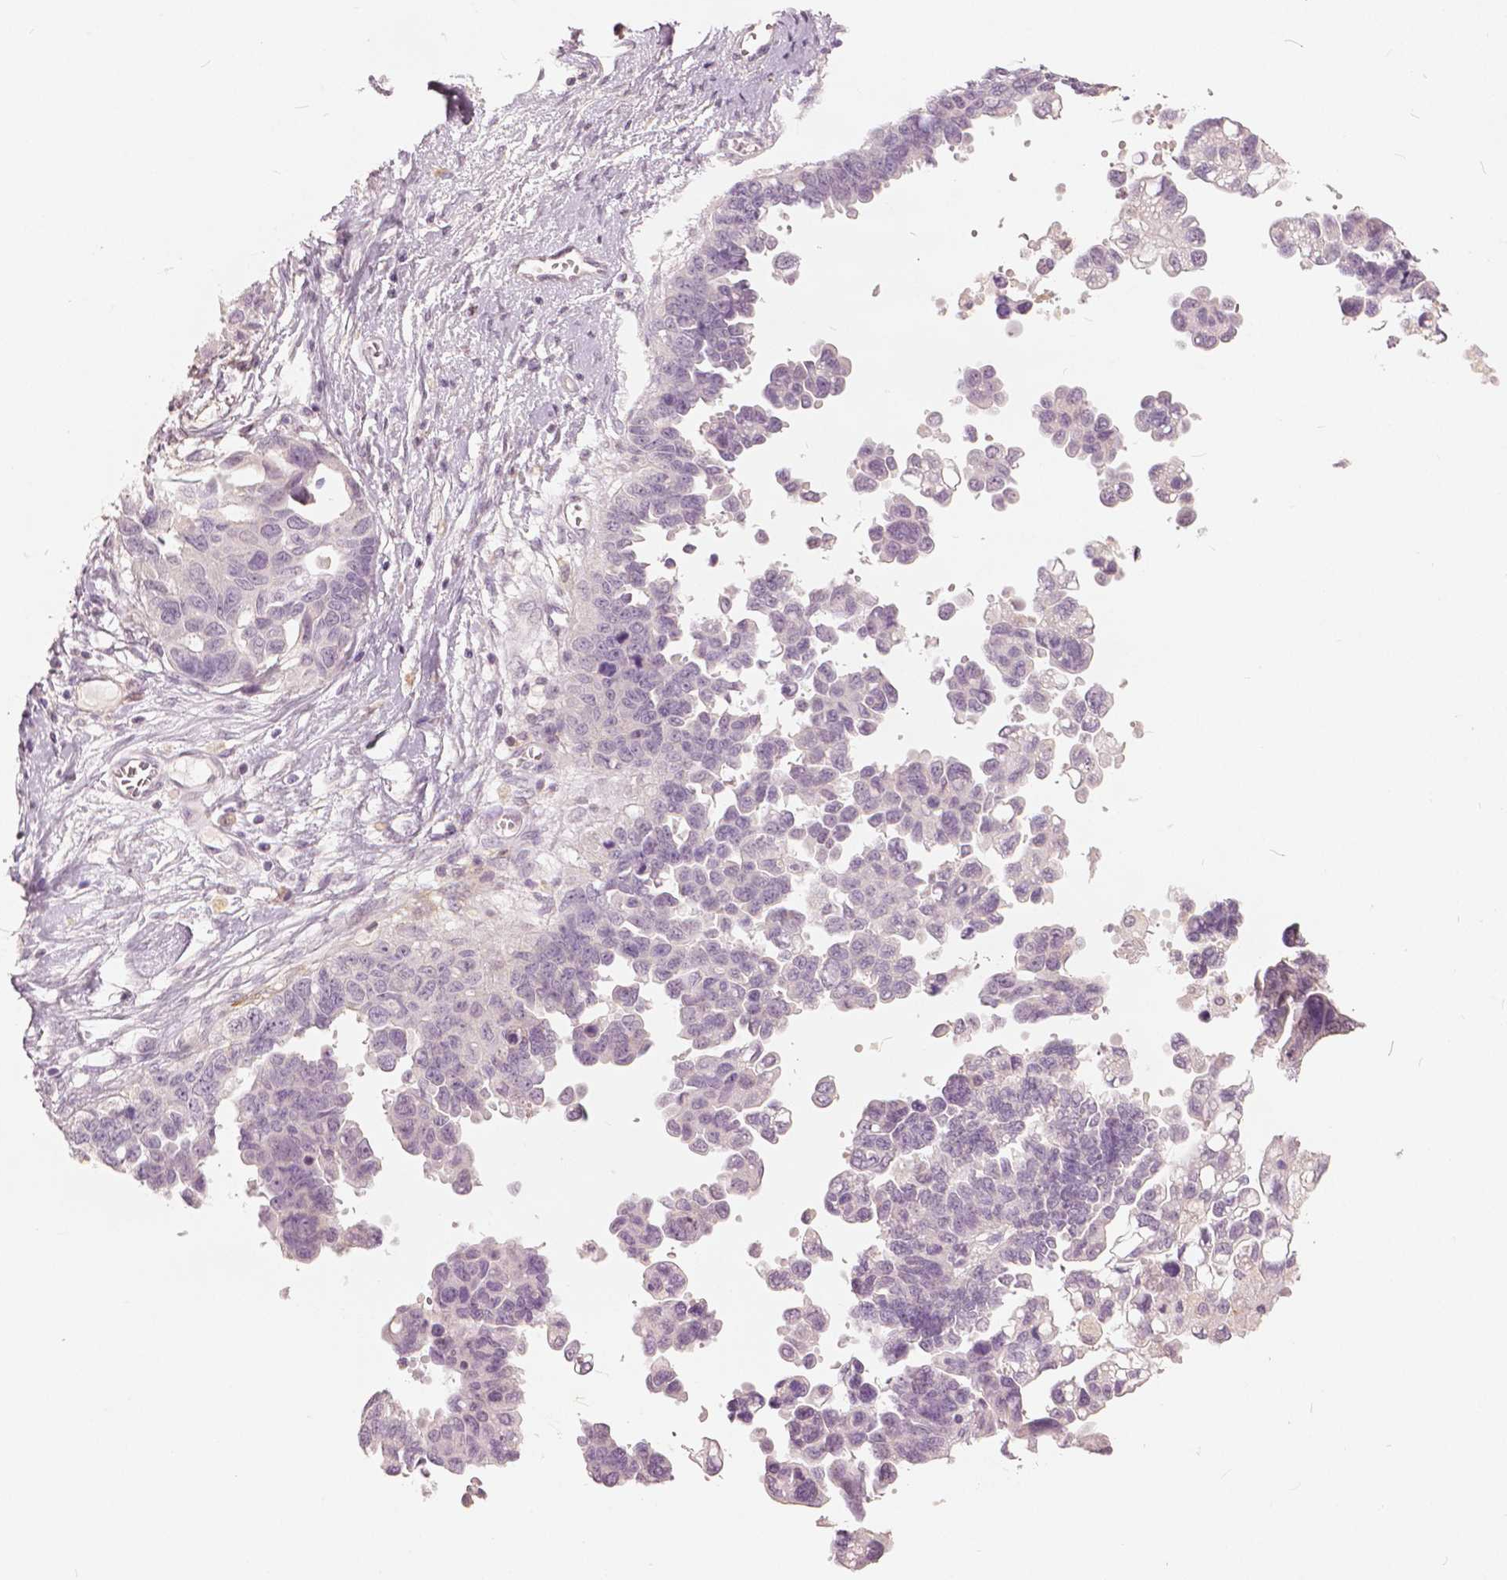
{"staining": {"intensity": "negative", "quantity": "none", "location": "none"}, "tissue": "ovarian cancer", "cell_type": "Tumor cells", "image_type": "cancer", "snomed": [{"axis": "morphology", "description": "Cystadenocarcinoma, serous, NOS"}, {"axis": "topography", "description": "Ovary"}], "caption": "The immunohistochemistry (IHC) histopathology image has no significant staining in tumor cells of ovarian serous cystadenocarcinoma tissue.", "gene": "NANOG", "patient": {"sex": "female", "age": 69}}